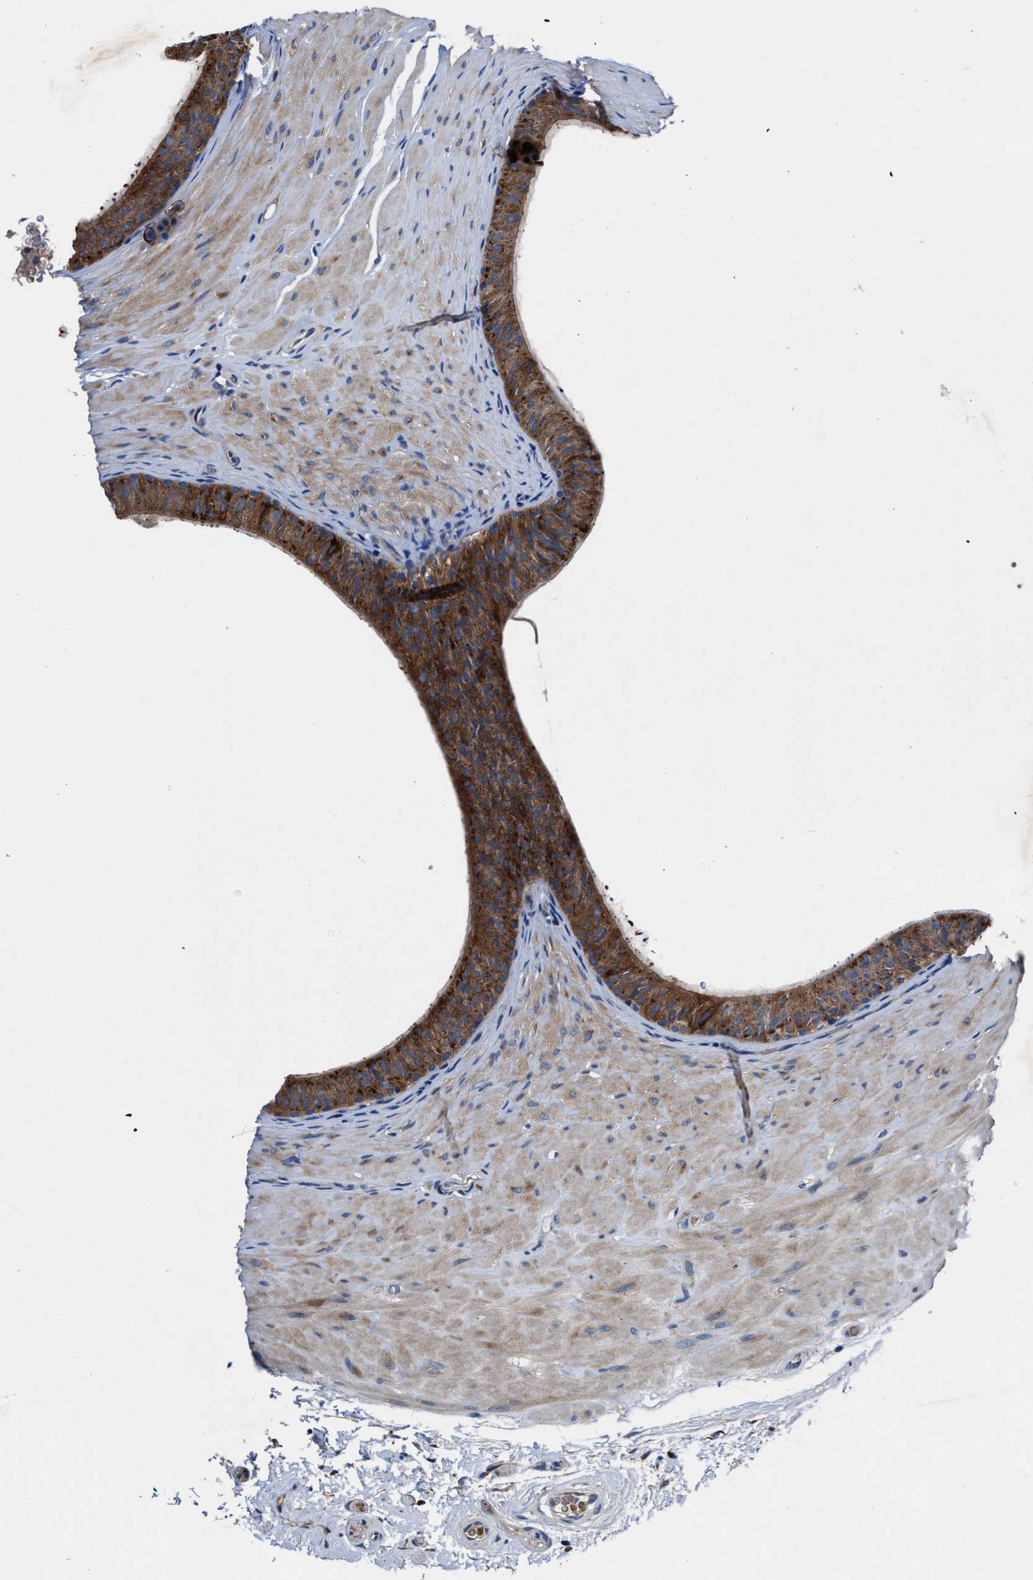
{"staining": {"intensity": "strong", "quantity": ">75%", "location": "cytoplasmic/membranous"}, "tissue": "epididymis", "cell_type": "Glandular cells", "image_type": "normal", "snomed": [{"axis": "morphology", "description": "Normal tissue, NOS"}, {"axis": "topography", "description": "Epididymis"}], "caption": "The histopathology image shows staining of benign epididymis, revealing strong cytoplasmic/membranous protein expression (brown color) within glandular cells.", "gene": "PHLPP1", "patient": {"sex": "male", "age": 34}}